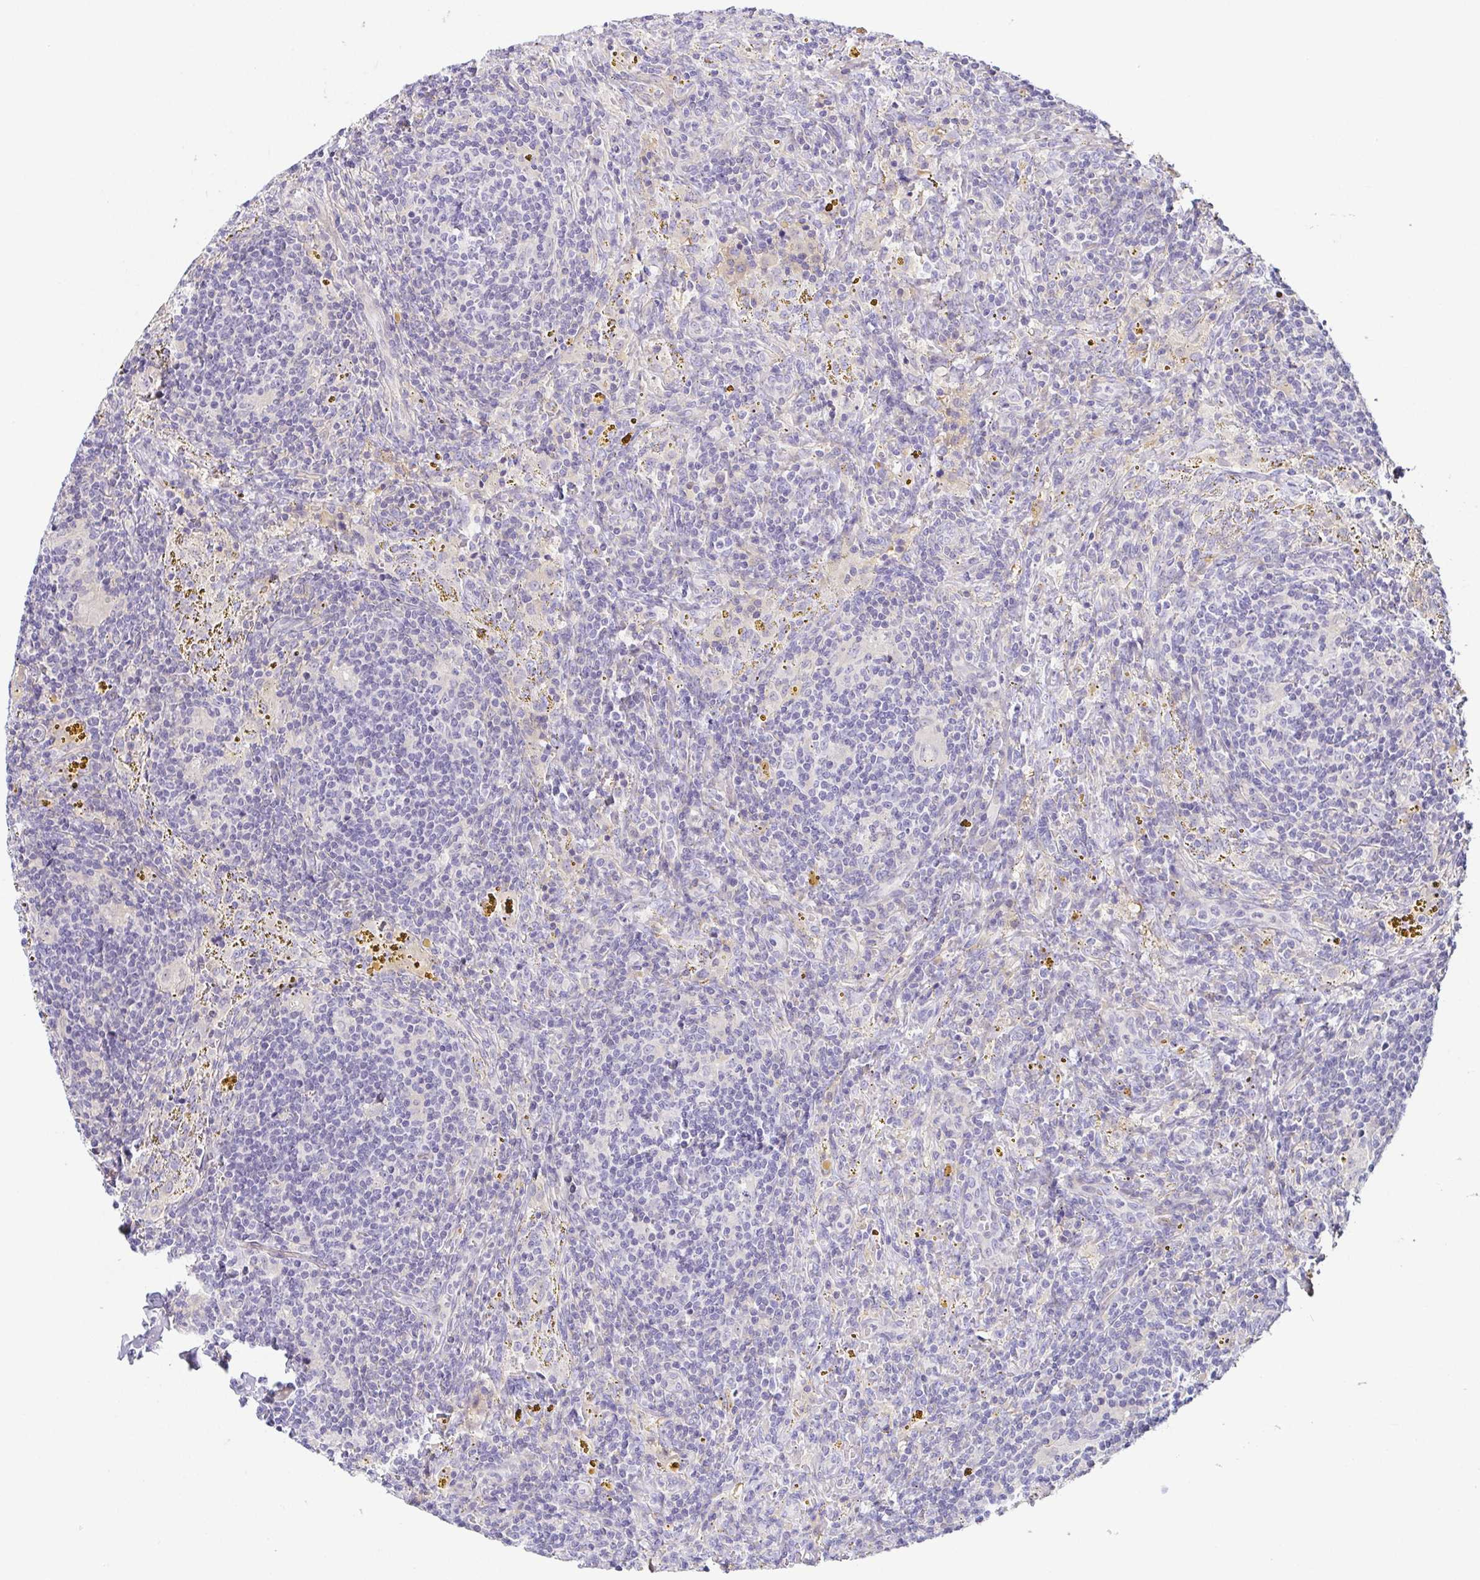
{"staining": {"intensity": "negative", "quantity": "none", "location": "none"}, "tissue": "lymphoma", "cell_type": "Tumor cells", "image_type": "cancer", "snomed": [{"axis": "morphology", "description": "Malignant lymphoma, non-Hodgkin's type, Low grade"}, {"axis": "topography", "description": "Spleen"}], "caption": "A photomicrograph of human malignant lymphoma, non-Hodgkin's type (low-grade) is negative for staining in tumor cells. (Immunohistochemistry, brightfield microscopy, high magnification).", "gene": "FAM162B", "patient": {"sex": "female", "age": 70}}